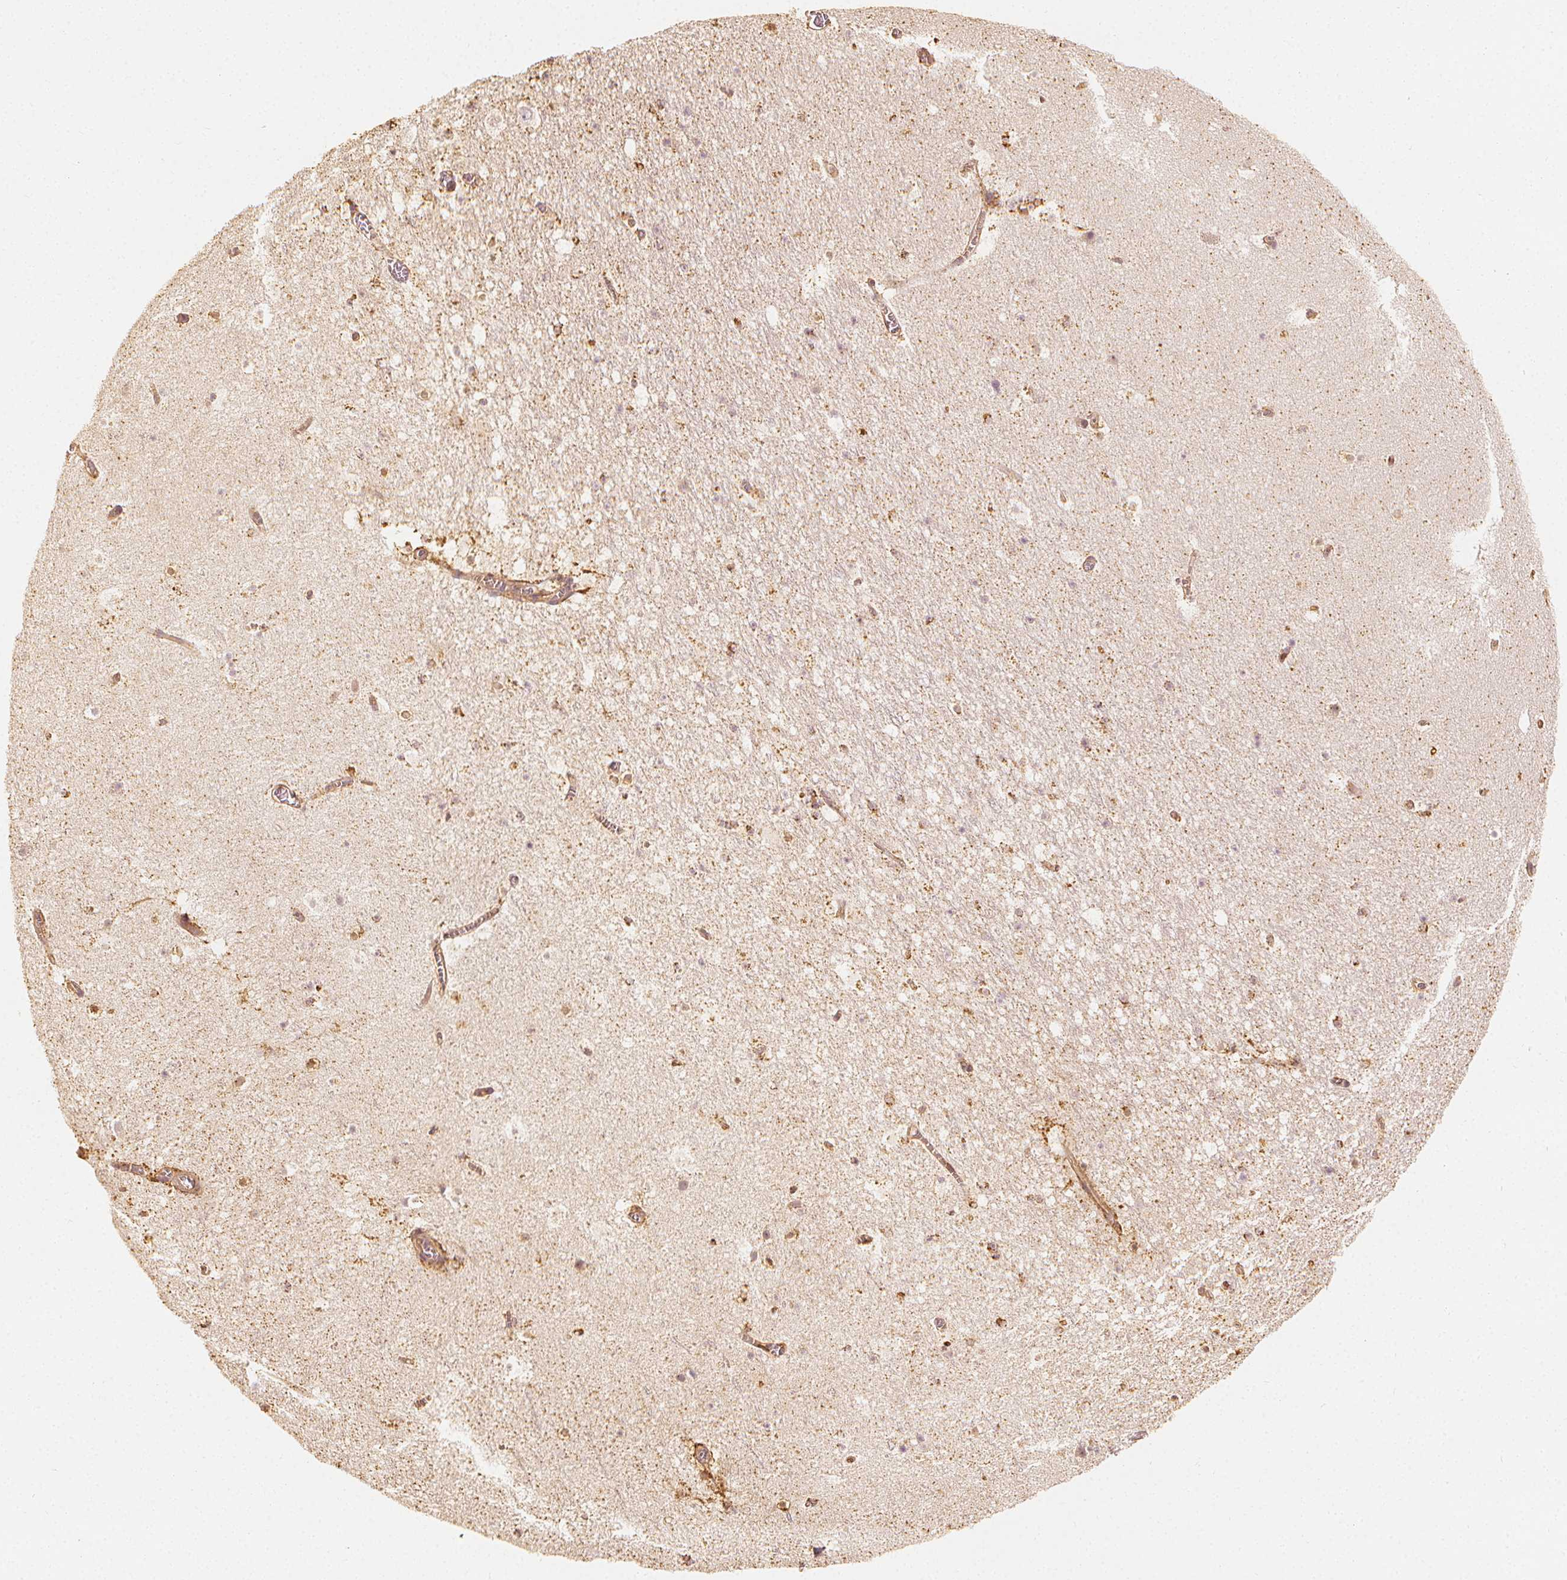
{"staining": {"intensity": "negative", "quantity": "none", "location": "none"}, "tissue": "hippocampus", "cell_type": "Glial cells", "image_type": "normal", "snomed": [{"axis": "morphology", "description": "Normal tissue, NOS"}, {"axis": "topography", "description": "Hippocampus"}], "caption": "Immunohistochemistry (IHC) histopathology image of unremarkable human hippocampus stained for a protein (brown), which displays no staining in glial cells. (IHC, brightfield microscopy, high magnification).", "gene": "ARHGAP26", "patient": {"sex": "female", "age": 42}}